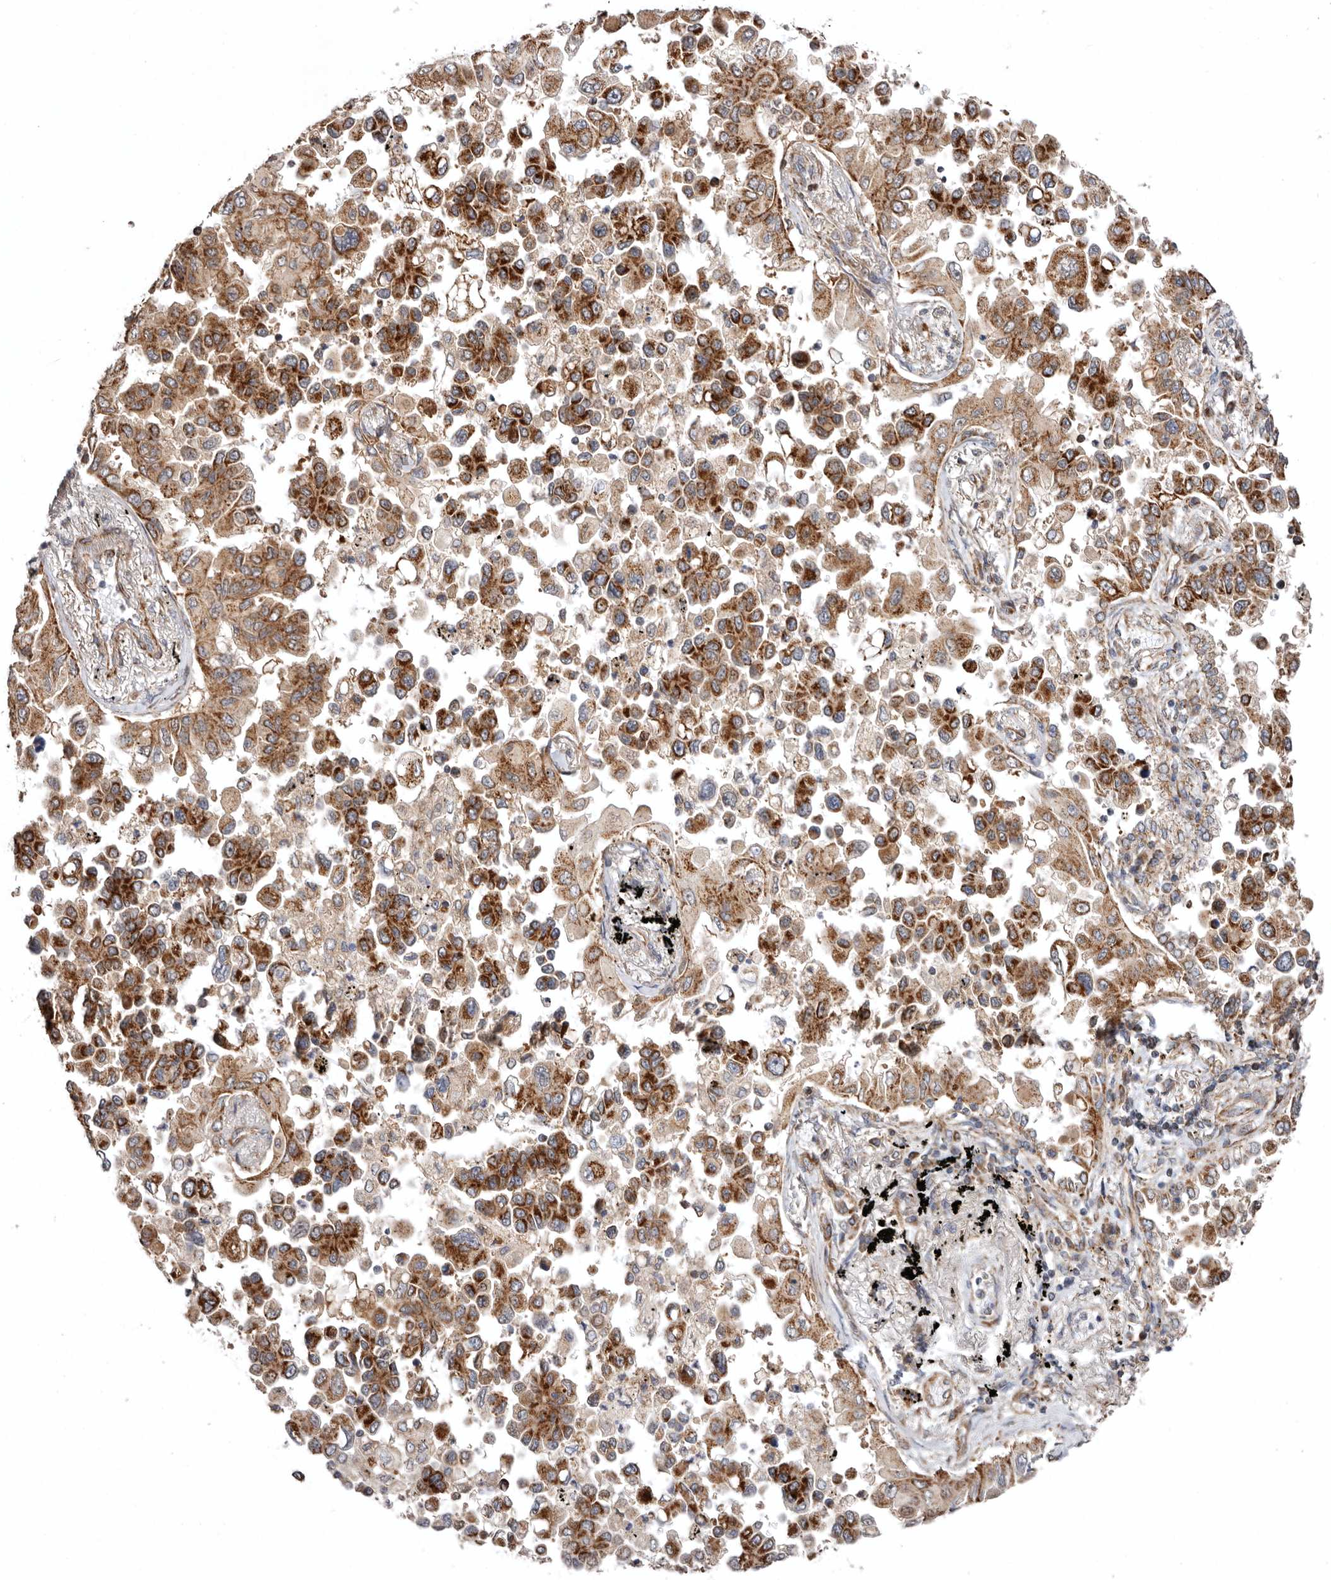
{"staining": {"intensity": "strong", "quantity": ">75%", "location": "cytoplasmic/membranous"}, "tissue": "lung cancer", "cell_type": "Tumor cells", "image_type": "cancer", "snomed": [{"axis": "morphology", "description": "Adenocarcinoma, NOS"}, {"axis": "topography", "description": "Lung"}], "caption": "Immunohistochemical staining of lung cancer reveals strong cytoplasmic/membranous protein staining in approximately >75% of tumor cells. (Stains: DAB in brown, nuclei in blue, Microscopy: brightfield microscopy at high magnification).", "gene": "PROKR1", "patient": {"sex": "female", "age": 67}}